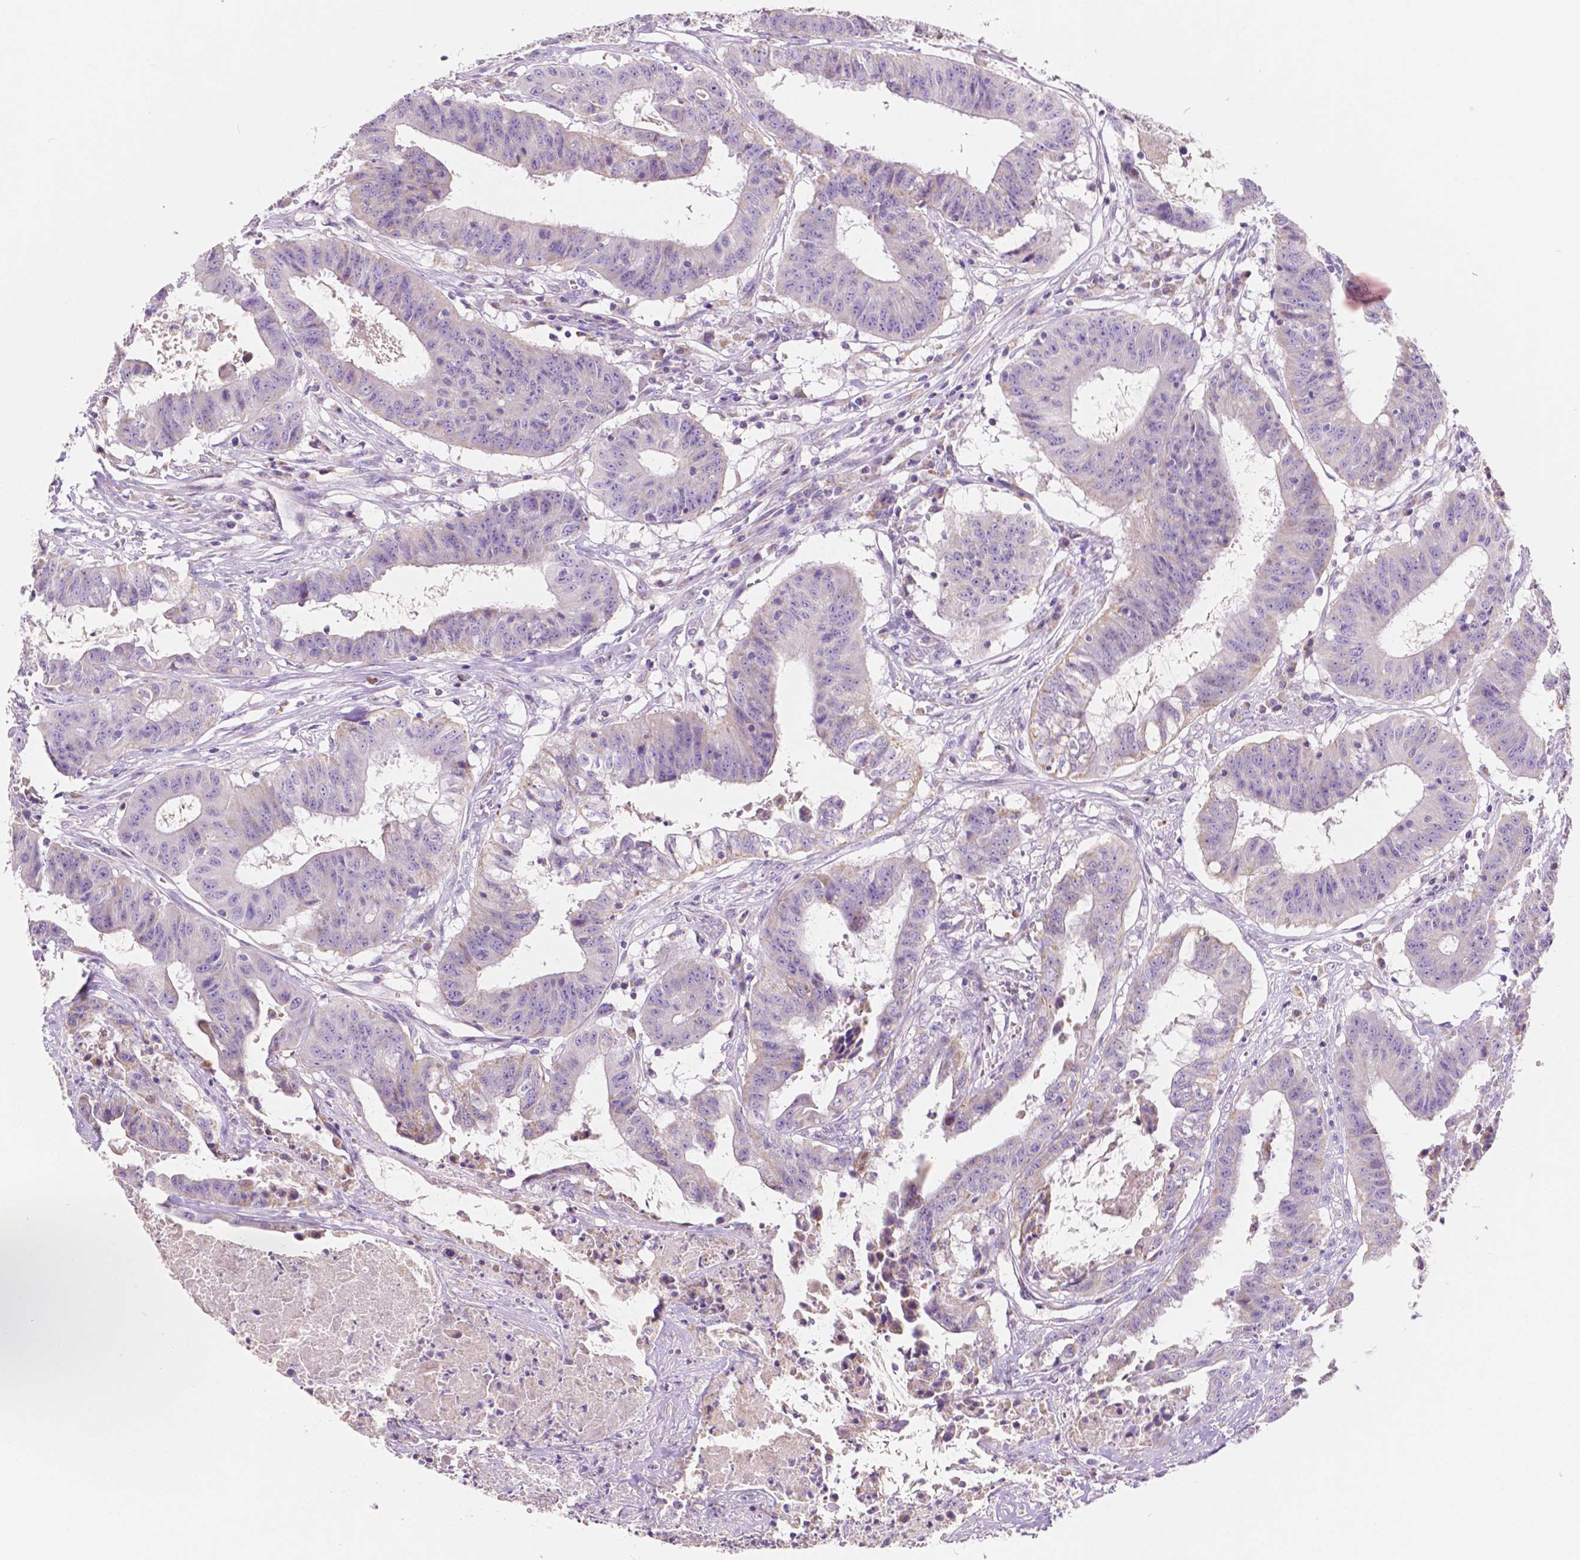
{"staining": {"intensity": "negative", "quantity": "none", "location": "none"}, "tissue": "colorectal cancer", "cell_type": "Tumor cells", "image_type": "cancer", "snomed": [{"axis": "morphology", "description": "Adenocarcinoma, NOS"}, {"axis": "topography", "description": "Colon"}], "caption": "A histopathology image of human colorectal adenocarcinoma is negative for staining in tumor cells.", "gene": "TMEM130", "patient": {"sex": "male", "age": 33}}